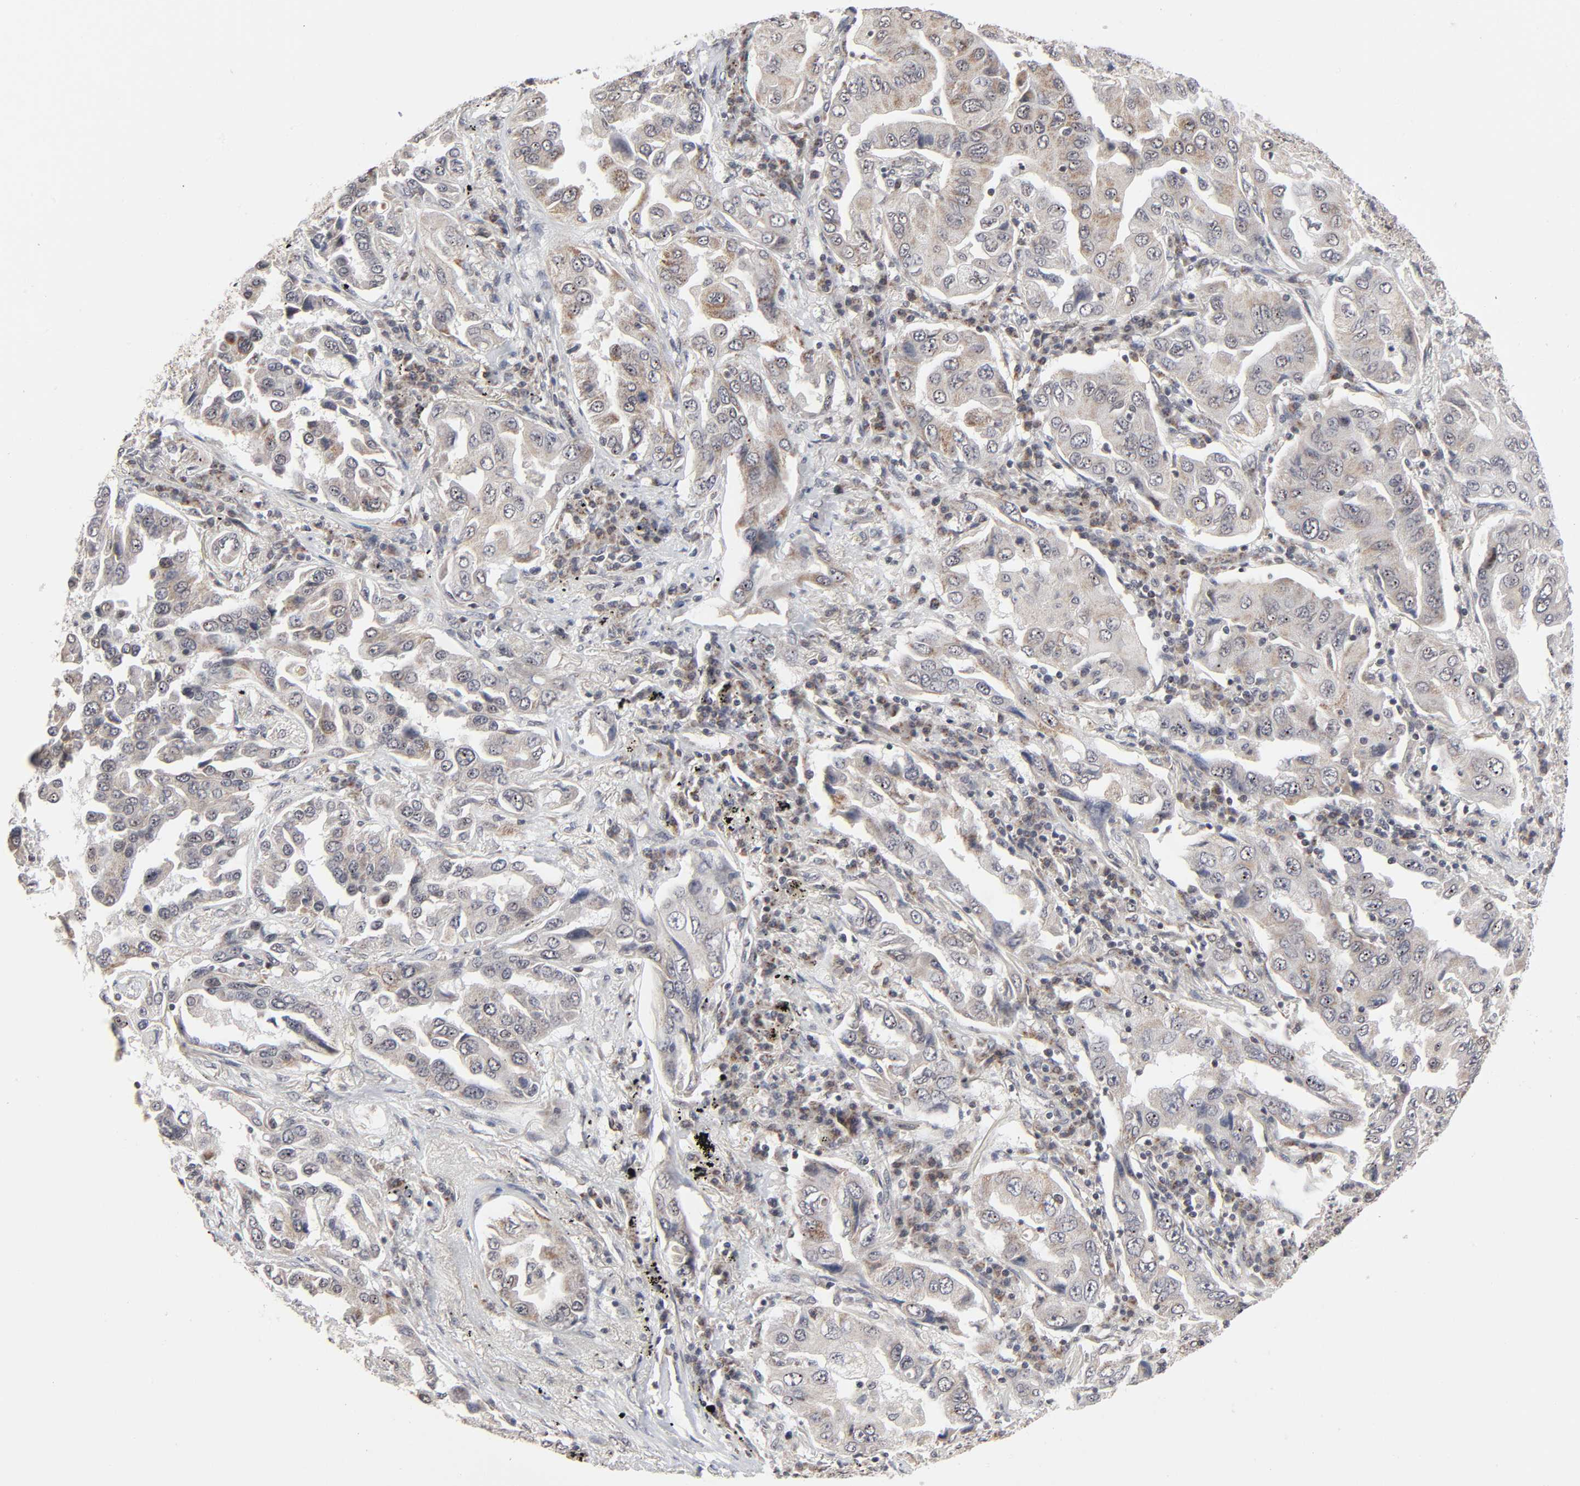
{"staining": {"intensity": "moderate", "quantity": "25%-75%", "location": "cytoplasmic/membranous"}, "tissue": "lung cancer", "cell_type": "Tumor cells", "image_type": "cancer", "snomed": [{"axis": "morphology", "description": "Adenocarcinoma, NOS"}, {"axis": "topography", "description": "Lung"}], "caption": "This is an image of immunohistochemistry (IHC) staining of lung cancer (adenocarcinoma), which shows moderate staining in the cytoplasmic/membranous of tumor cells.", "gene": "AUH", "patient": {"sex": "female", "age": 65}}